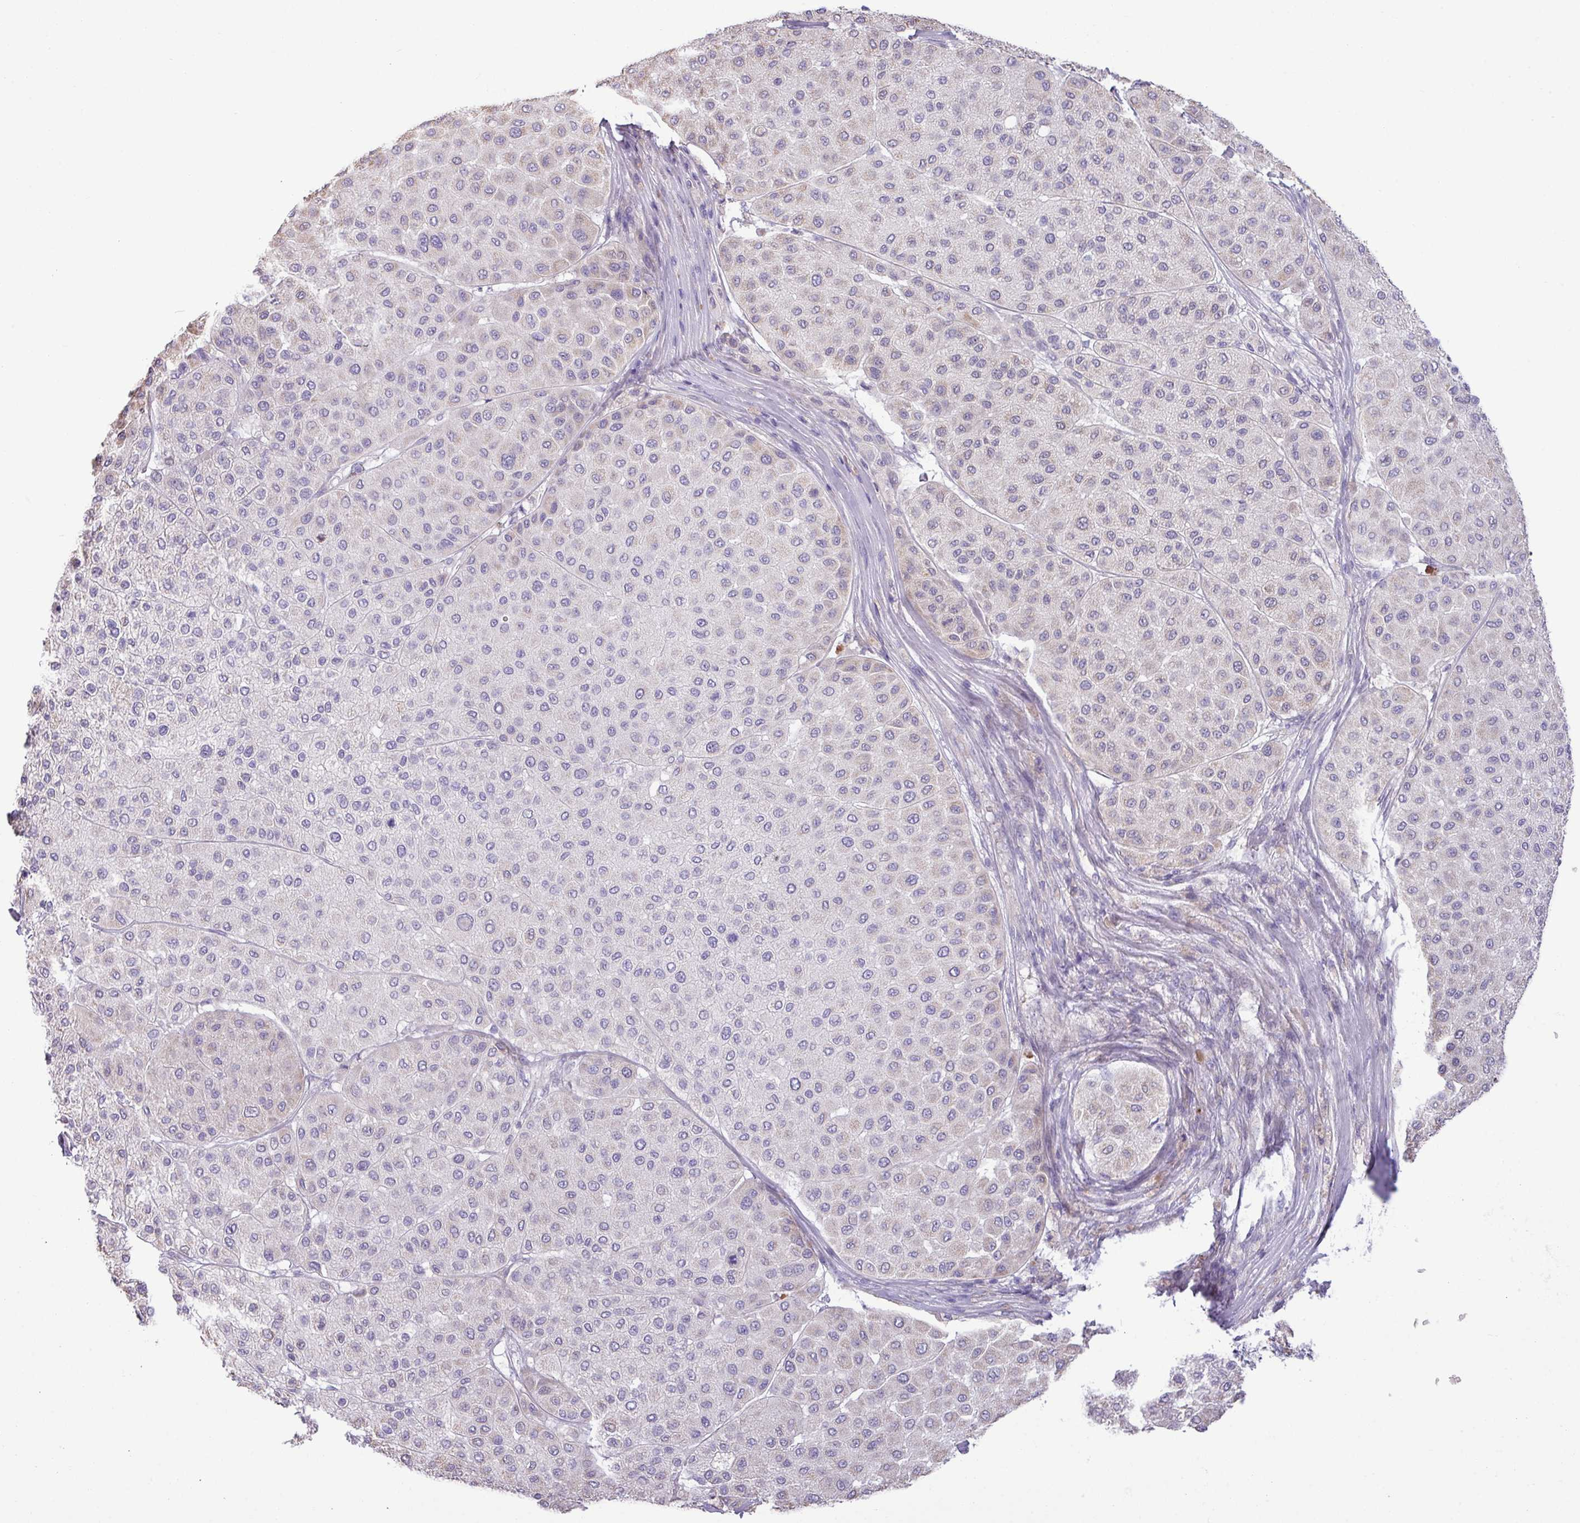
{"staining": {"intensity": "negative", "quantity": "none", "location": "none"}, "tissue": "melanoma", "cell_type": "Tumor cells", "image_type": "cancer", "snomed": [{"axis": "morphology", "description": "Malignant melanoma, Metastatic site"}, {"axis": "topography", "description": "Smooth muscle"}], "caption": "A high-resolution image shows immunohistochemistry staining of melanoma, which exhibits no significant expression in tumor cells. The staining was performed using DAB (3,3'-diaminobenzidine) to visualize the protein expression in brown, while the nuclei were stained in blue with hematoxylin (Magnification: 20x).", "gene": "IRGC", "patient": {"sex": "male", "age": 41}}